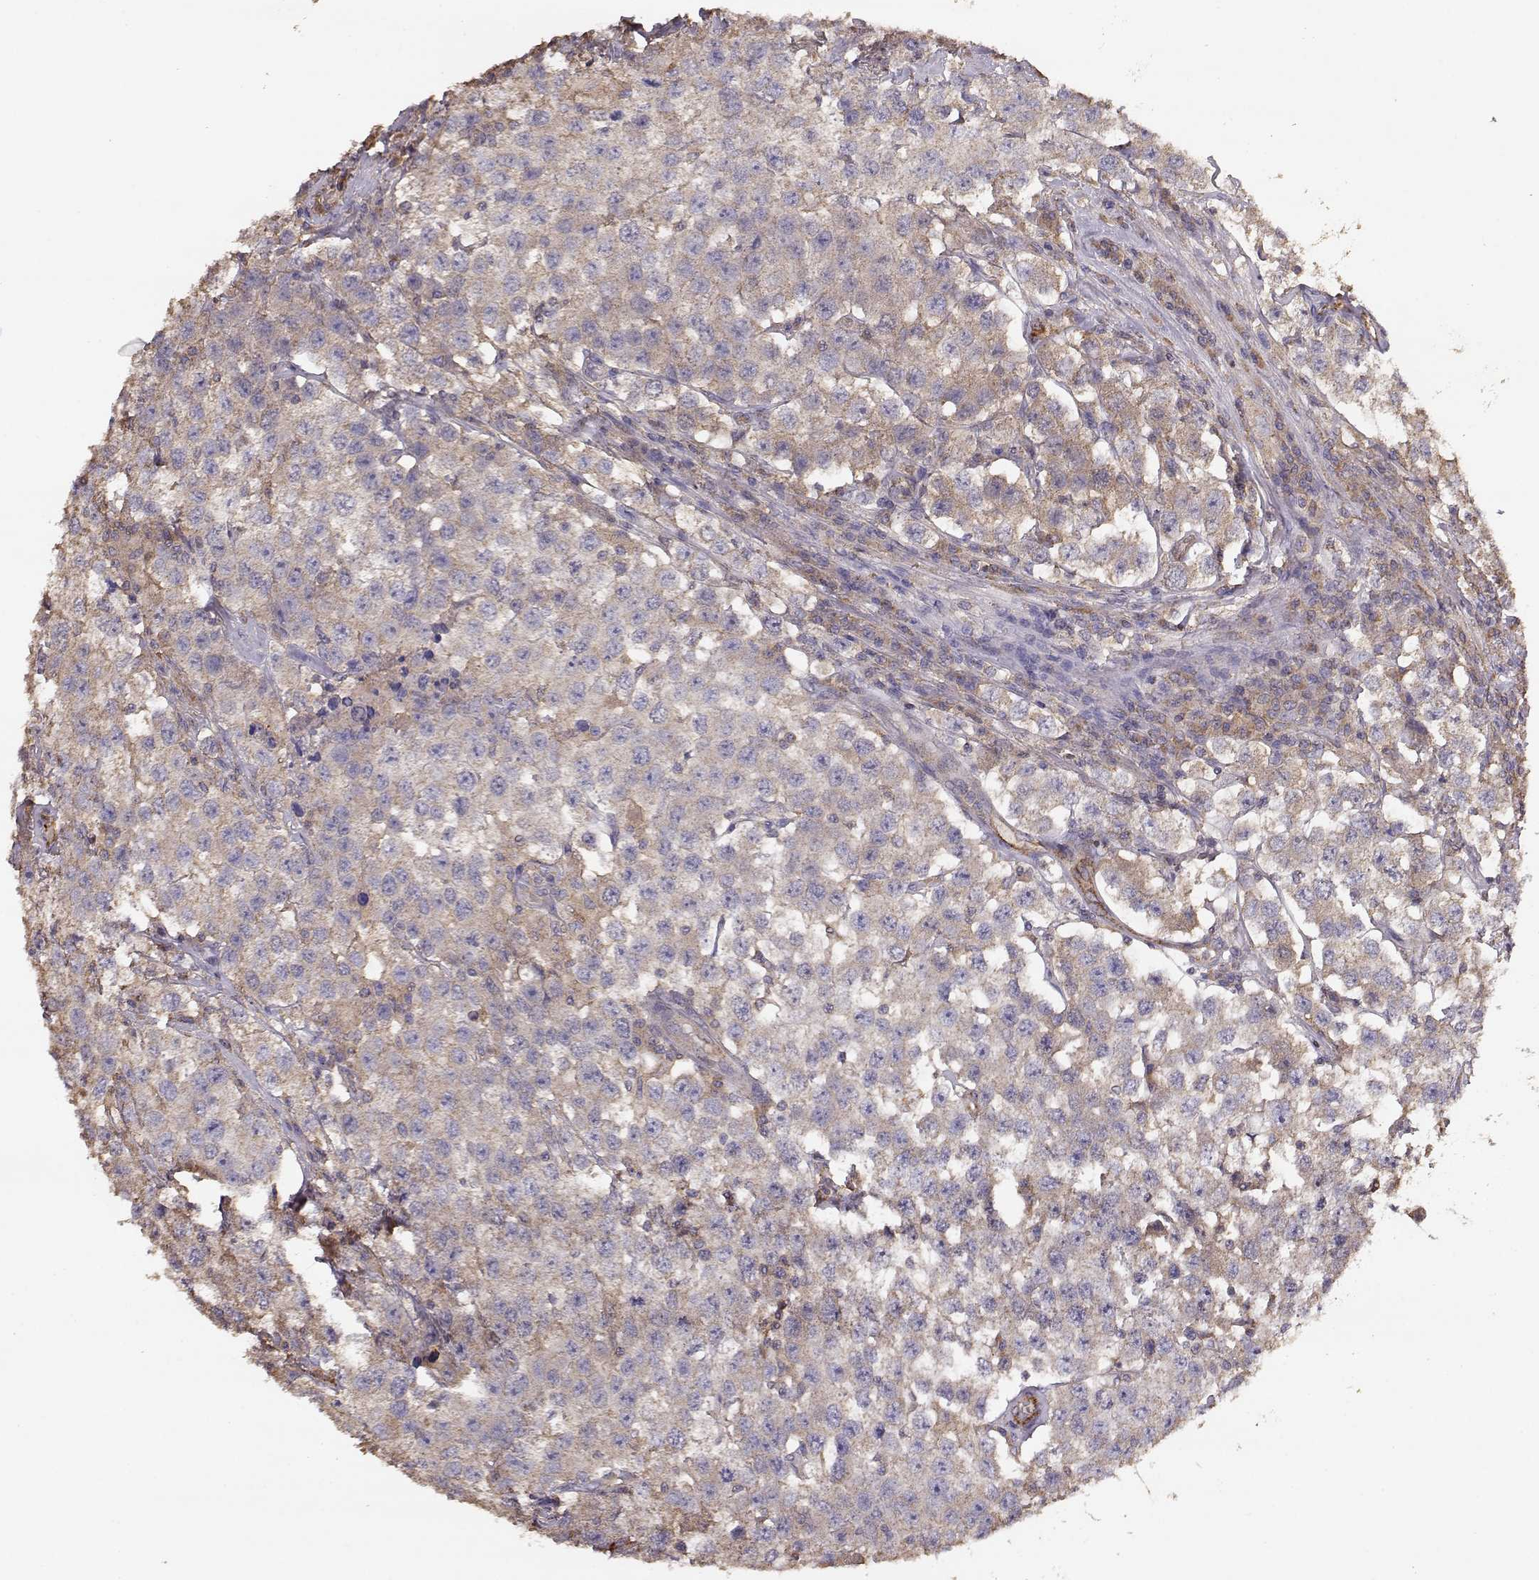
{"staining": {"intensity": "weak", "quantity": ">75%", "location": "cytoplasmic/membranous"}, "tissue": "testis cancer", "cell_type": "Tumor cells", "image_type": "cancer", "snomed": [{"axis": "morphology", "description": "Seminoma, NOS"}, {"axis": "topography", "description": "Testis"}], "caption": "Brown immunohistochemical staining in human testis cancer (seminoma) reveals weak cytoplasmic/membranous staining in approximately >75% of tumor cells.", "gene": "TARS3", "patient": {"sex": "male", "age": 52}}